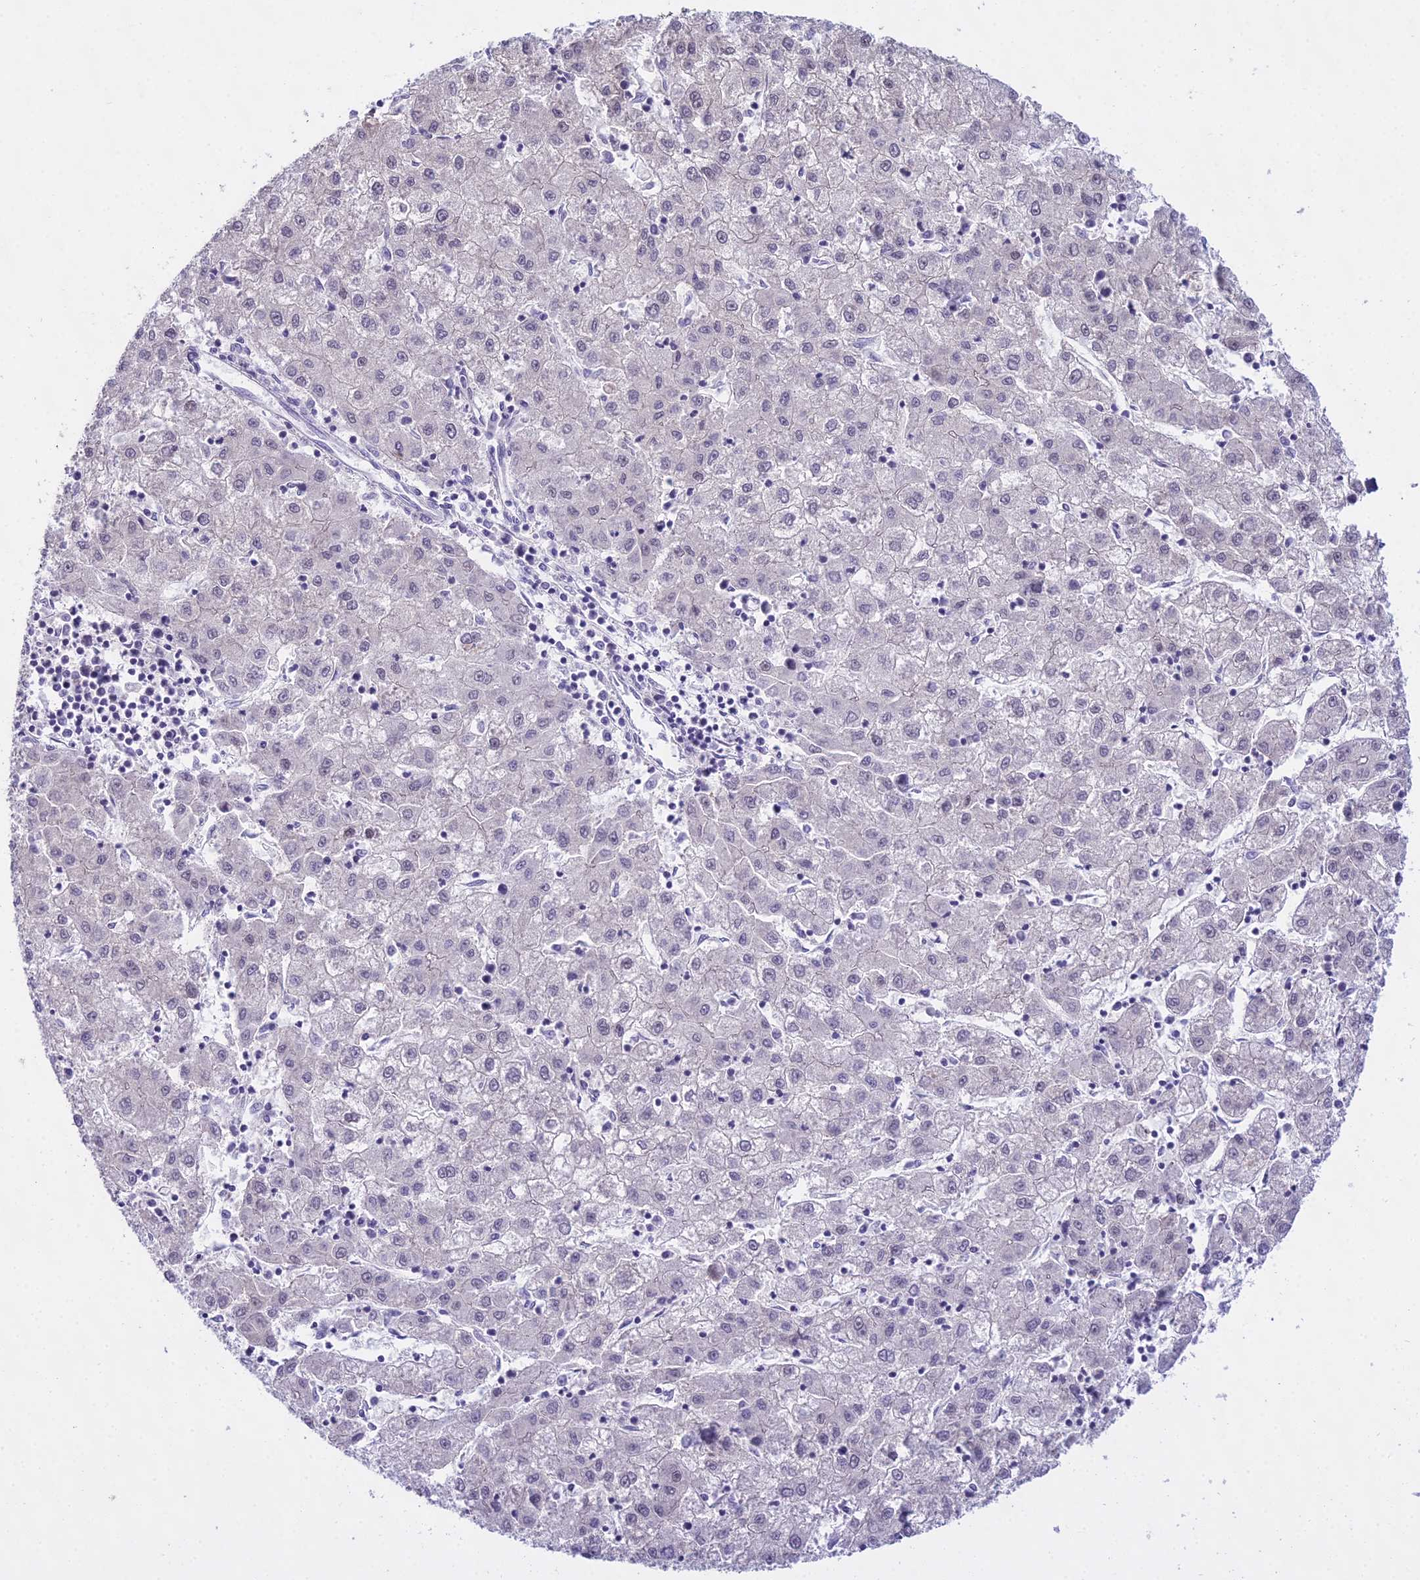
{"staining": {"intensity": "negative", "quantity": "none", "location": "none"}, "tissue": "liver cancer", "cell_type": "Tumor cells", "image_type": "cancer", "snomed": [{"axis": "morphology", "description": "Carcinoma, Hepatocellular, NOS"}, {"axis": "topography", "description": "Liver"}], "caption": "Tumor cells show no significant protein positivity in liver cancer. (Stains: DAB (3,3'-diaminobenzidine) immunohistochemistry (IHC) with hematoxylin counter stain, Microscopy: brightfield microscopy at high magnification).", "gene": "MAT2A", "patient": {"sex": "male", "age": 72}}